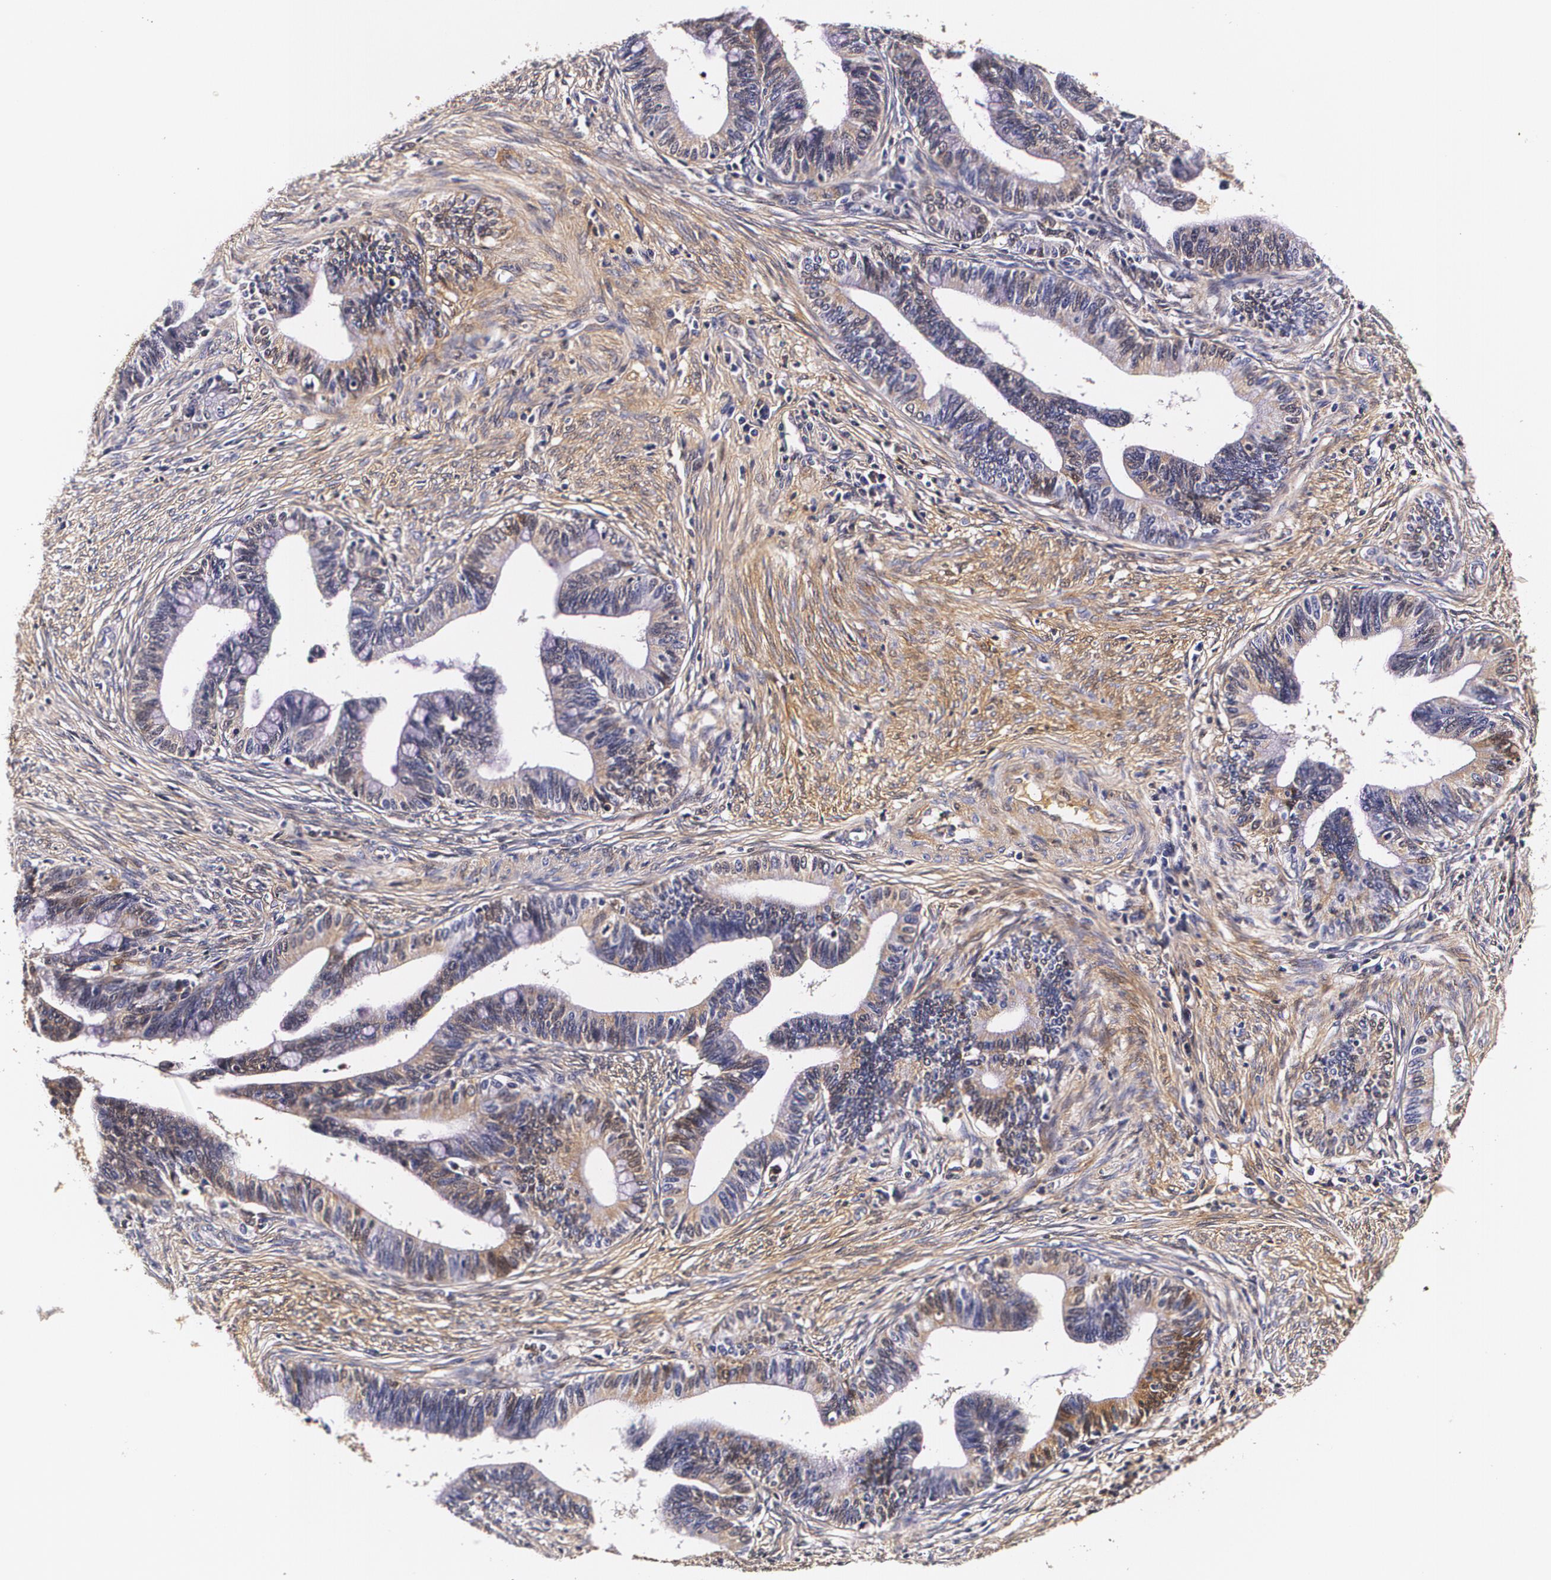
{"staining": {"intensity": "weak", "quantity": "<25%", "location": "cytoplasmic/membranous"}, "tissue": "cervical cancer", "cell_type": "Tumor cells", "image_type": "cancer", "snomed": [{"axis": "morphology", "description": "Adenocarcinoma, NOS"}, {"axis": "topography", "description": "Cervix"}], "caption": "The immunohistochemistry (IHC) histopathology image has no significant positivity in tumor cells of cervical cancer tissue. (Brightfield microscopy of DAB IHC at high magnification).", "gene": "TTR", "patient": {"sex": "female", "age": 36}}